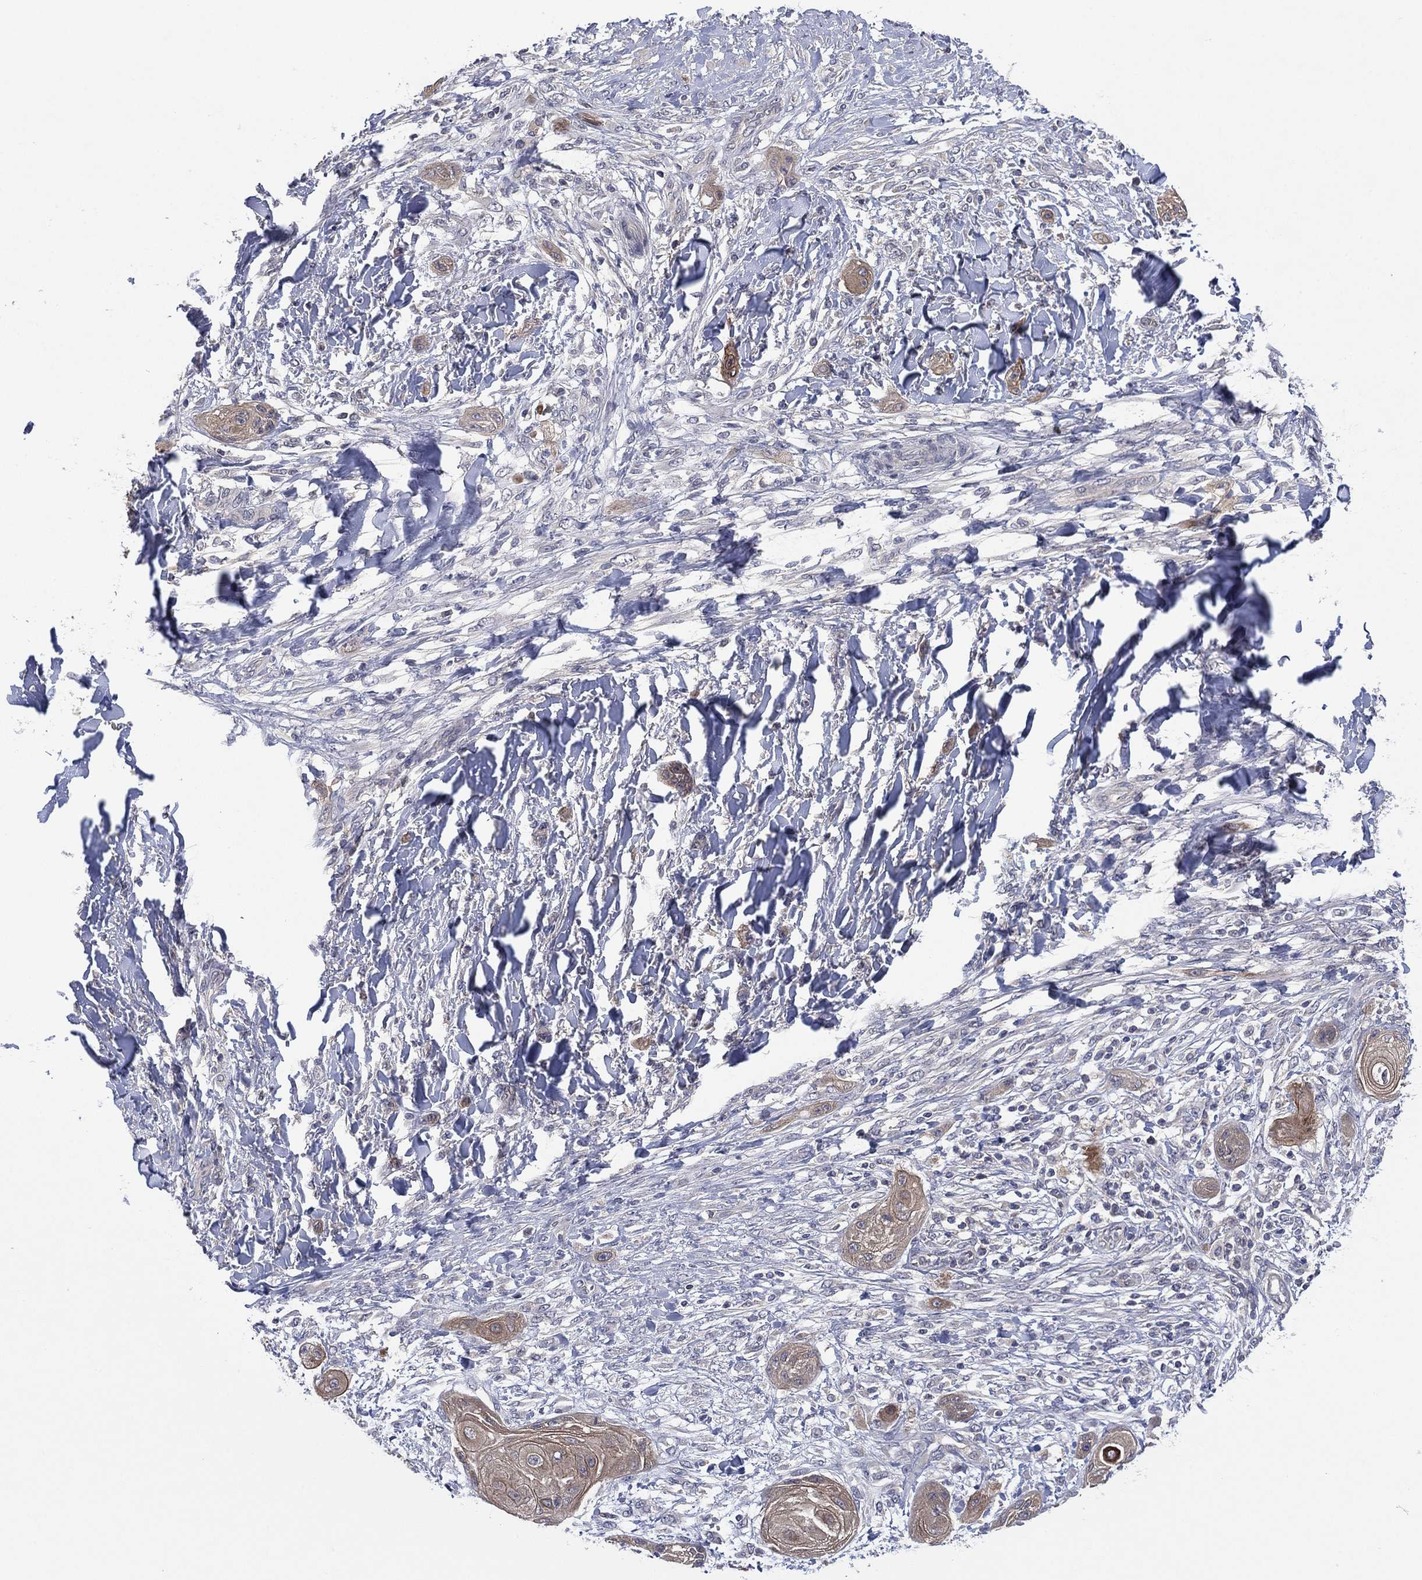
{"staining": {"intensity": "weak", "quantity": ">75%", "location": "cytoplasmic/membranous"}, "tissue": "skin cancer", "cell_type": "Tumor cells", "image_type": "cancer", "snomed": [{"axis": "morphology", "description": "Squamous cell carcinoma, NOS"}, {"axis": "topography", "description": "Skin"}], "caption": "This is an image of IHC staining of skin squamous cell carcinoma, which shows weak positivity in the cytoplasmic/membranous of tumor cells.", "gene": "MPP7", "patient": {"sex": "male", "age": 62}}